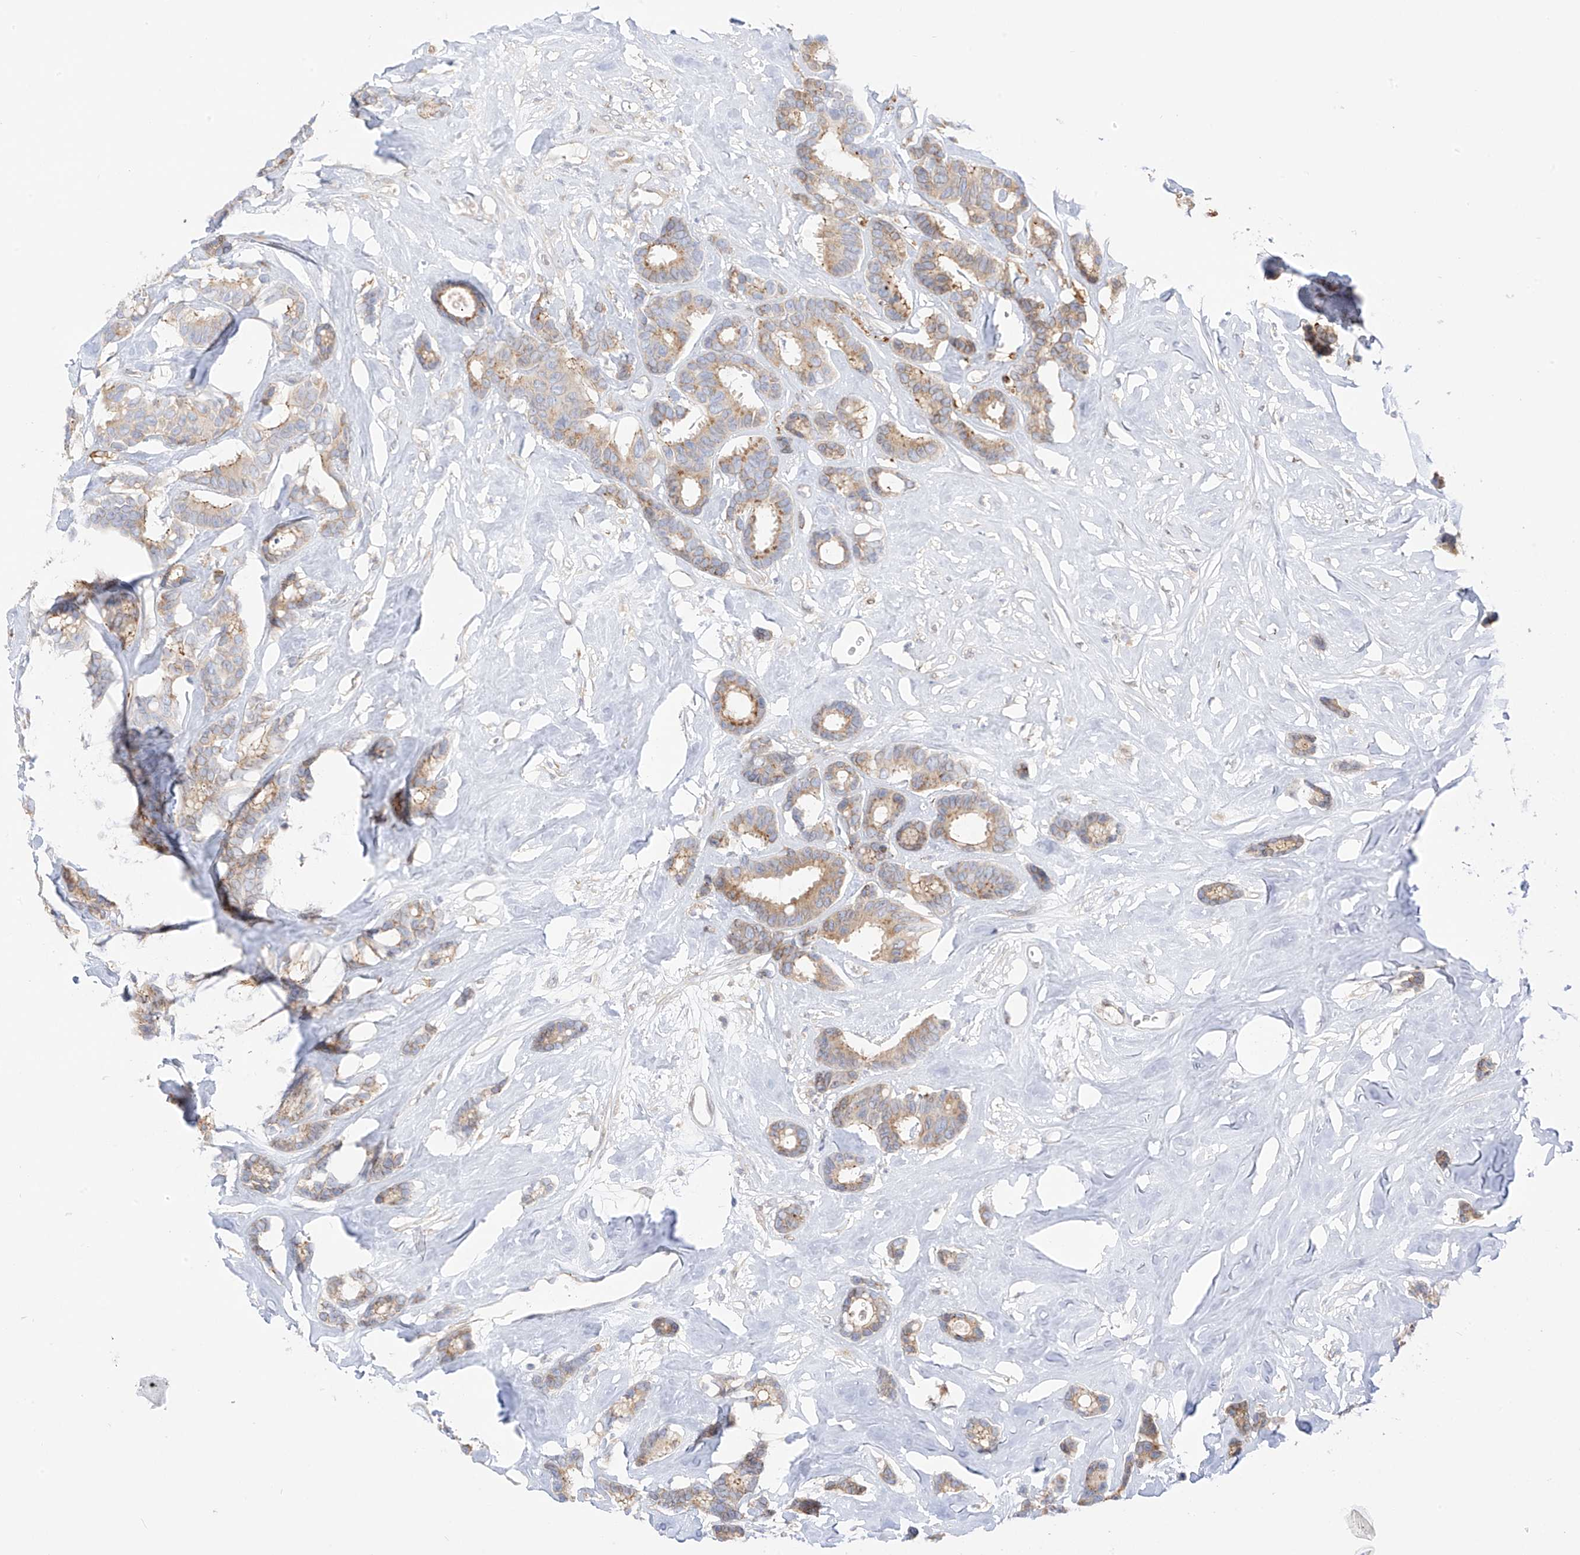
{"staining": {"intensity": "moderate", "quantity": "<25%", "location": "cytoplasmic/membranous"}, "tissue": "breast cancer", "cell_type": "Tumor cells", "image_type": "cancer", "snomed": [{"axis": "morphology", "description": "Duct carcinoma"}, {"axis": "topography", "description": "Breast"}], "caption": "Protein expression analysis of breast cancer (invasive ductal carcinoma) demonstrates moderate cytoplasmic/membranous positivity in about <25% of tumor cells.", "gene": "PCYOX1", "patient": {"sex": "female", "age": 87}}